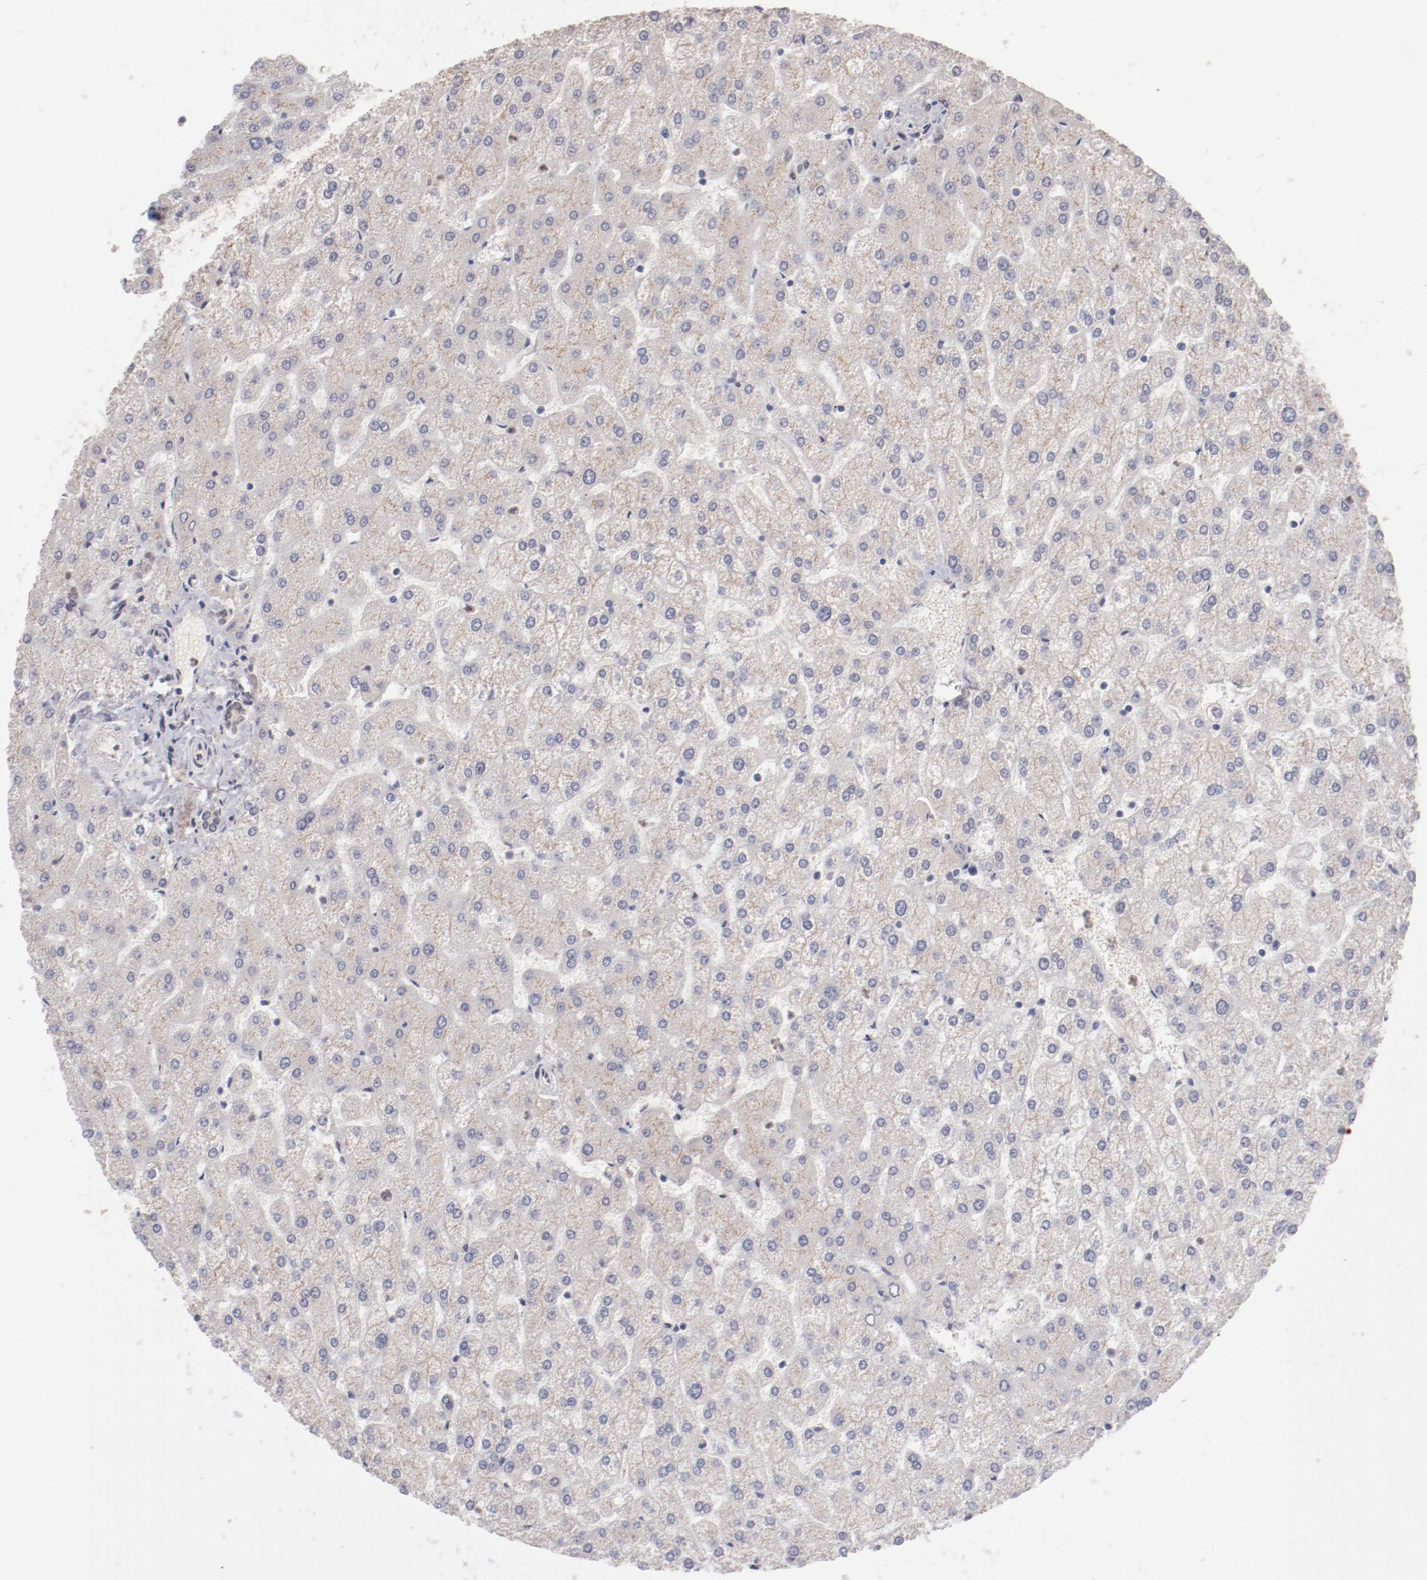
{"staining": {"intensity": "weak", "quantity": "25%-75%", "location": "nuclear"}, "tissue": "liver", "cell_type": "Cholangiocytes", "image_type": "normal", "snomed": [{"axis": "morphology", "description": "Normal tissue, NOS"}, {"axis": "topography", "description": "Liver"}], "caption": "About 25%-75% of cholangiocytes in benign liver show weak nuclear protein expression as visualized by brown immunohistochemical staining.", "gene": "NFE2", "patient": {"sex": "female", "age": 32}}